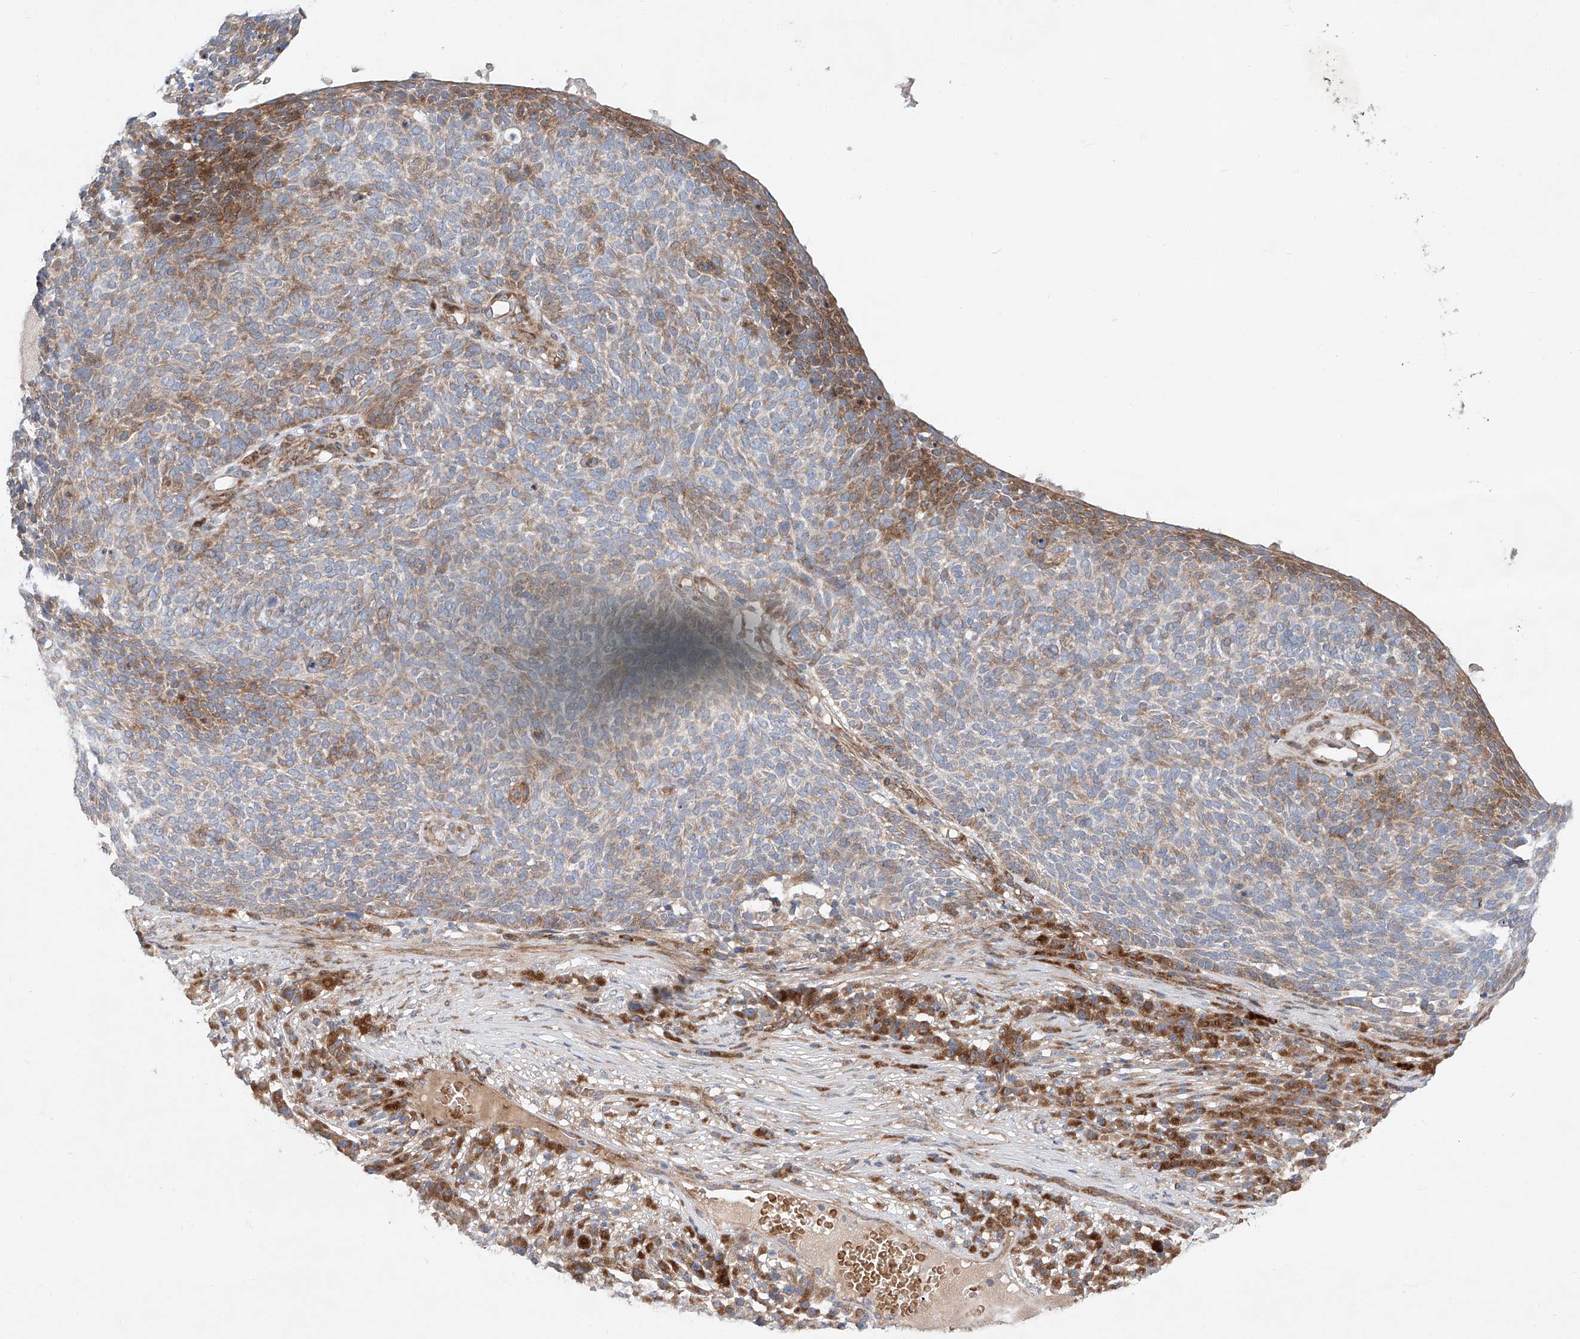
{"staining": {"intensity": "moderate", "quantity": "<25%", "location": "cytoplasmic/membranous"}, "tissue": "skin cancer", "cell_type": "Tumor cells", "image_type": "cancer", "snomed": [{"axis": "morphology", "description": "Squamous cell carcinoma, NOS"}, {"axis": "topography", "description": "Skin"}], "caption": "Protein expression analysis of human skin squamous cell carcinoma reveals moderate cytoplasmic/membranous expression in about <25% of tumor cells.", "gene": "USF3", "patient": {"sex": "female", "age": 90}}